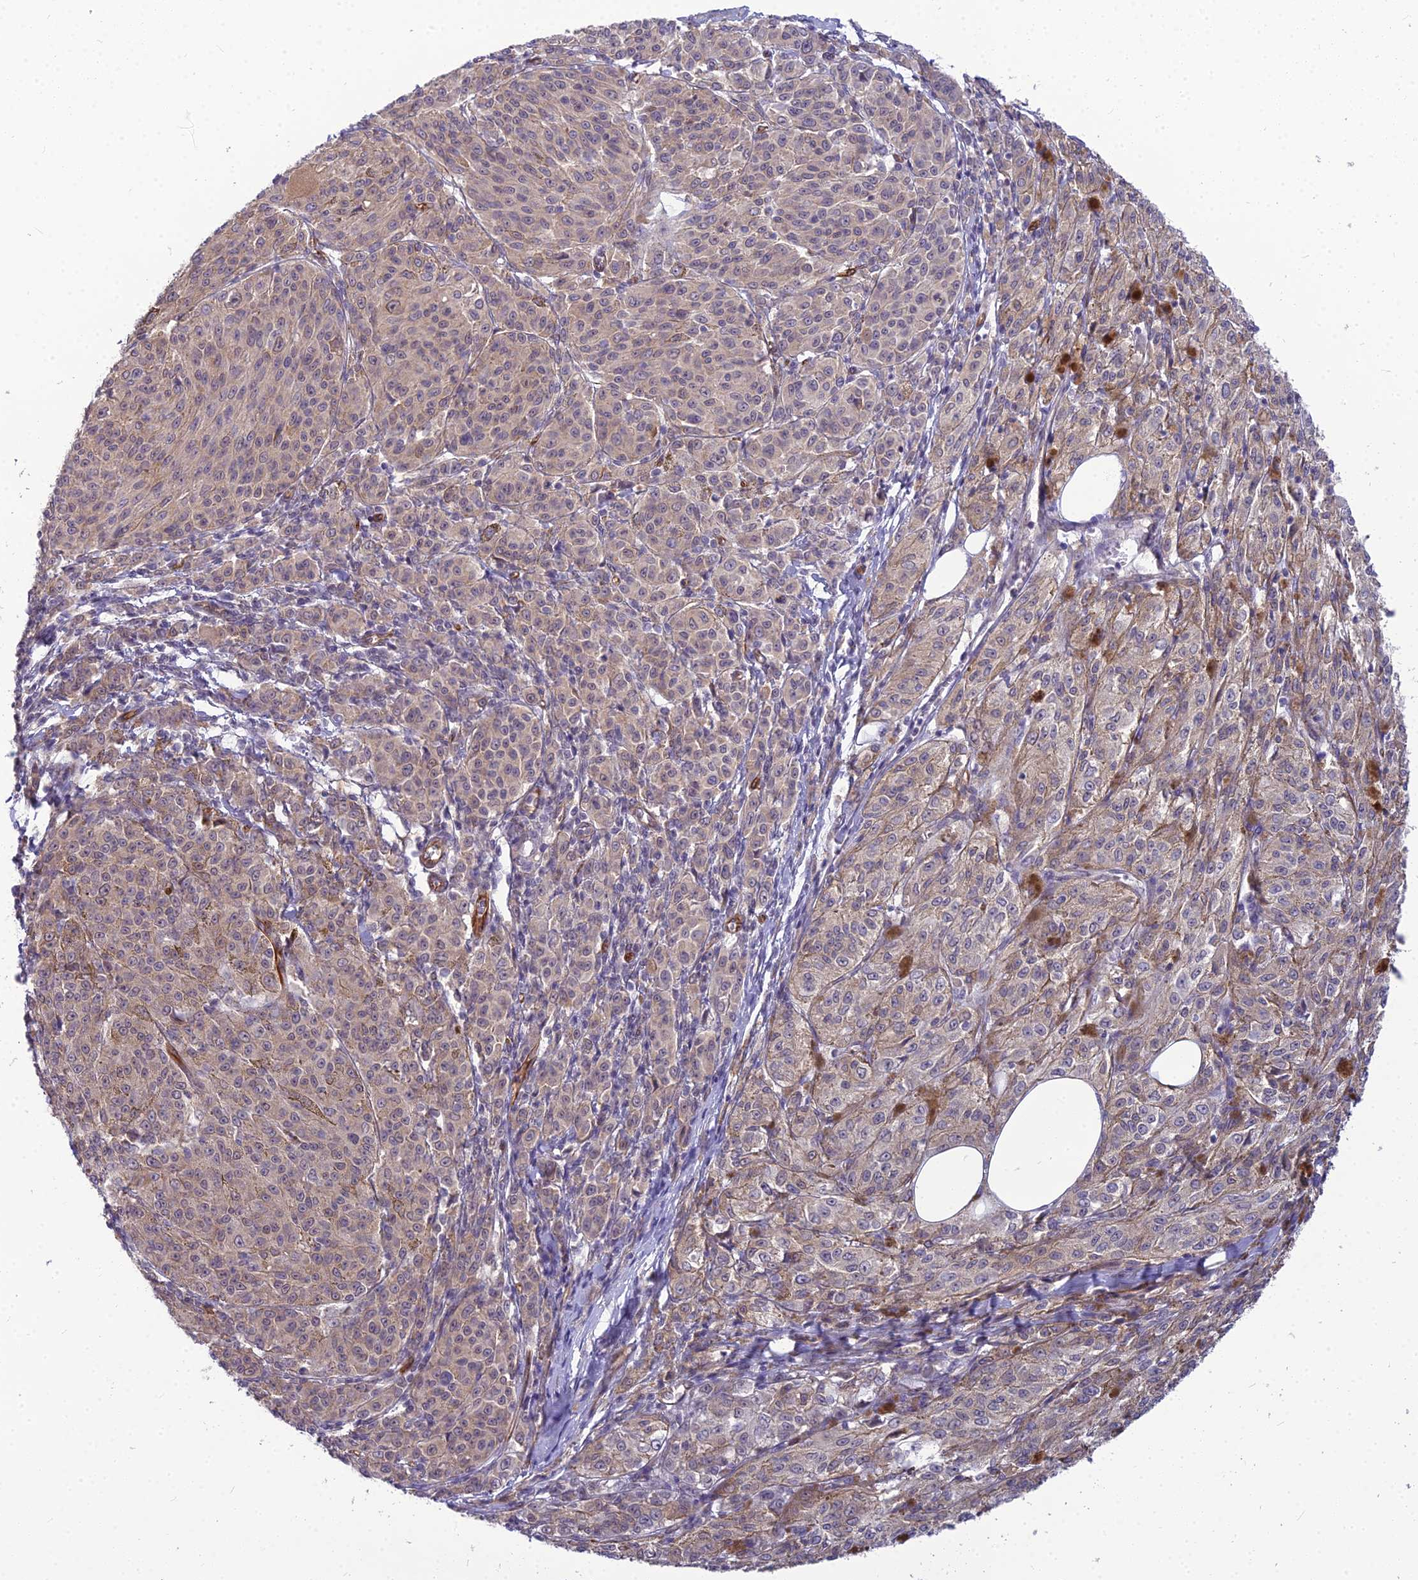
{"staining": {"intensity": "weak", "quantity": "25%-75%", "location": "cytoplasmic/membranous,nuclear"}, "tissue": "melanoma", "cell_type": "Tumor cells", "image_type": "cancer", "snomed": [{"axis": "morphology", "description": "Malignant melanoma, NOS"}, {"axis": "topography", "description": "Skin"}], "caption": "This histopathology image exhibits immunohistochemistry (IHC) staining of human melanoma, with low weak cytoplasmic/membranous and nuclear expression in about 25%-75% of tumor cells.", "gene": "RGL3", "patient": {"sex": "female", "age": 52}}